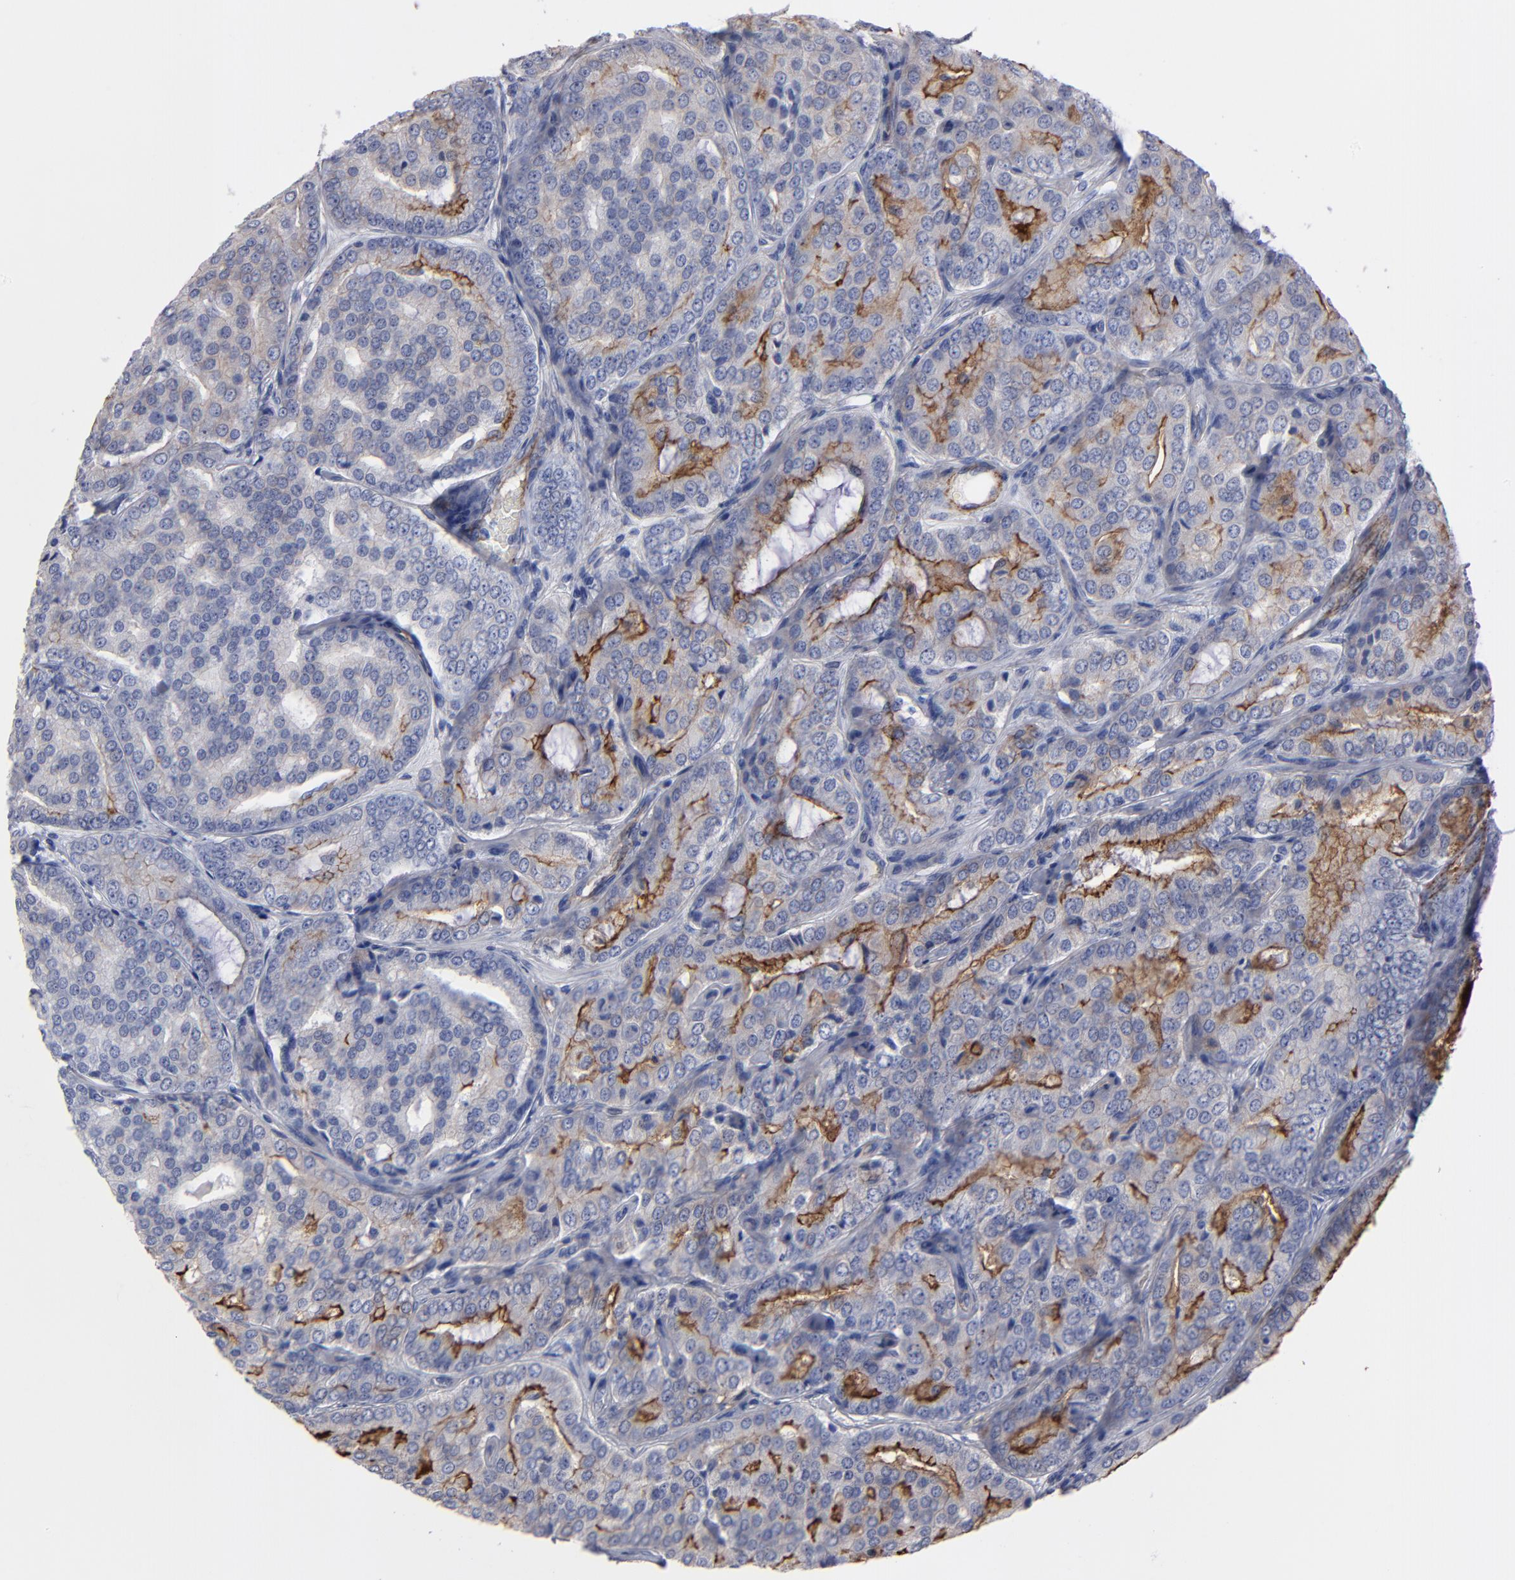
{"staining": {"intensity": "moderate", "quantity": "<25%", "location": "cytoplasmic/membranous"}, "tissue": "prostate cancer", "cell_type": "Tumor cells", "image_type": "cancer", "snomed": [{"axis": "morphology", "description": "Adenocarcinoma, High grade"}, {"axis": "topography", "description": "Prostate"}], "caption": "Tumor cells demonstrate low levels of moderate cytoplasmic/membranous expression in approximately <25% of cells in prostate cancer.", "gene": "TM4SF1", "patient": {"sex": "male", "age": 64}}